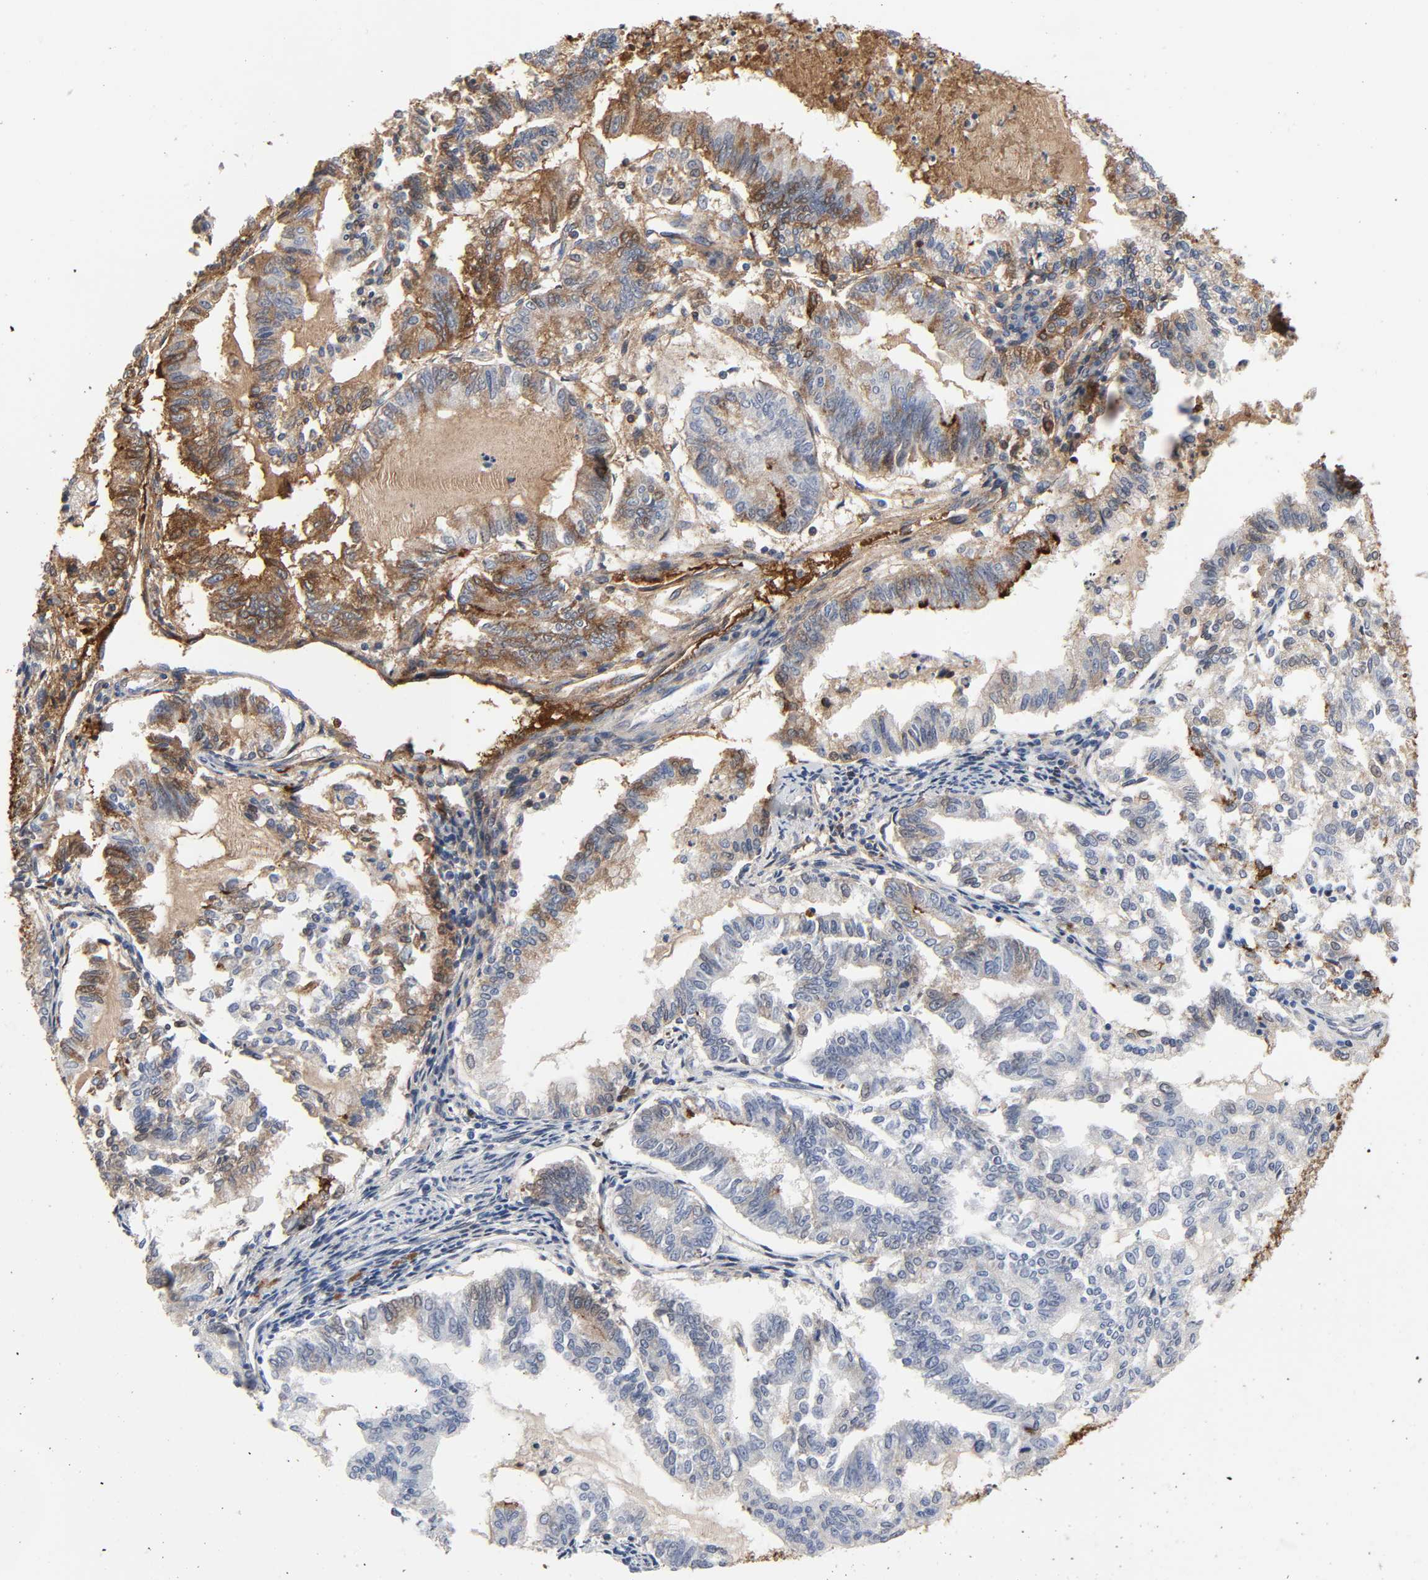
{"staining": {"intensity": "moderate", "quantity": "<25%", "location": "cytoplasmic/membranous"}, "tissue": "endometrial cancer", "cell_type": "Tumor cells", "image_type": "cancer", "snomed": [{"axis": "morphology", "description": "Adenocarcinoma, NOS"}, {"axis": "topography", "description": "Endometrium"}], "caption": "Tumor cells exhibit low levels of moderate cytoplasmic/membranous positivity in approximately <25% of cells in endometrial adenocarcinoma.", "gene": "FBLN1", "patient": {"sex": "female", "age": 79}}